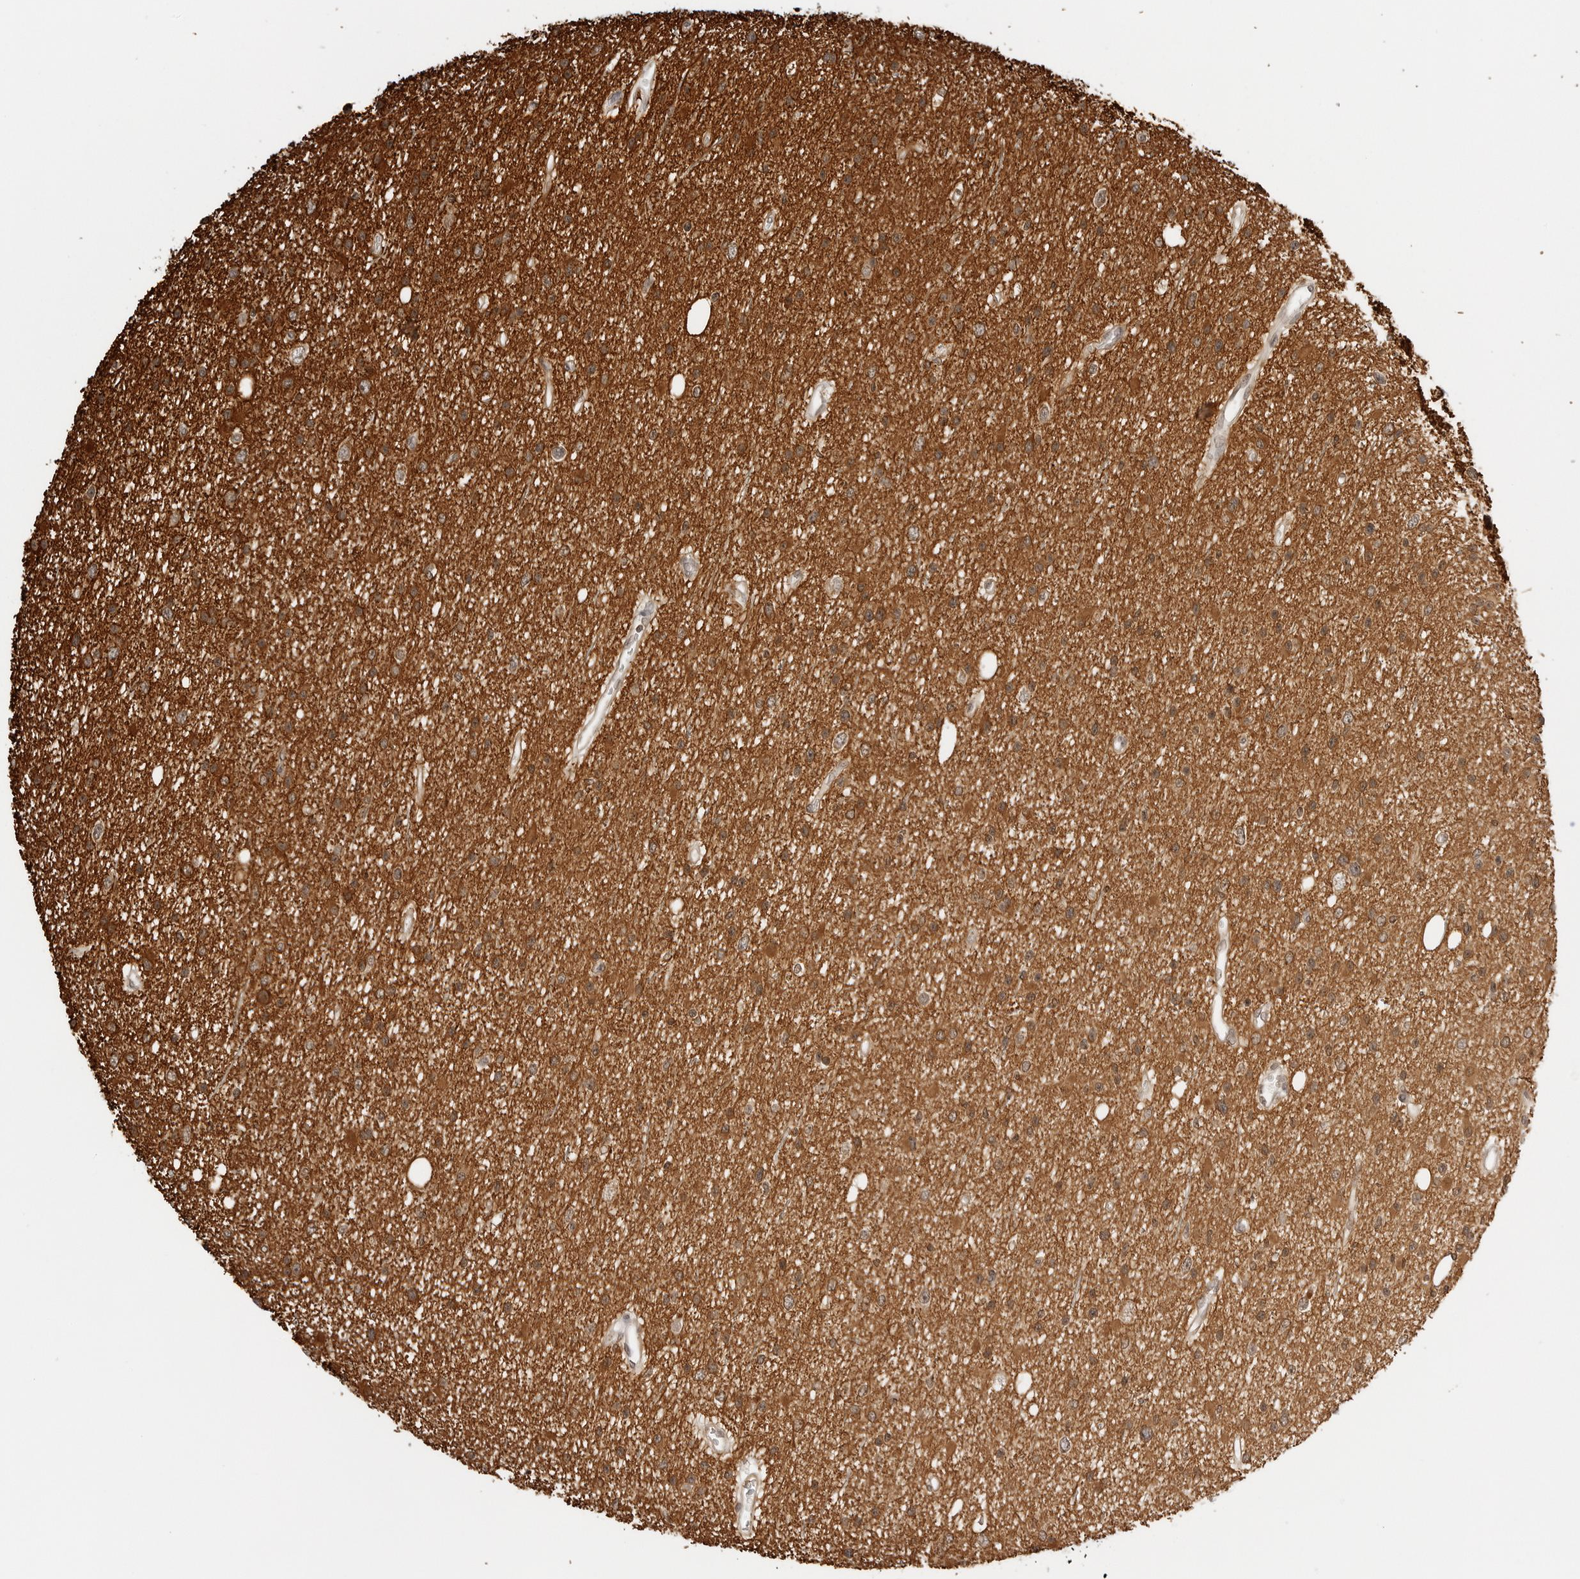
{"staining": {"intensity": "strong", "quantity": ">75%", "location": "cytoplasmic/membranous"}, "tissue": "glioma", "cell_type": "Tumor cells", "image_type": "cancer", "snomed": [{"axis": "morphology", "description": "Glioma, malignant, Low grade"}, {"axis": "topography", "description": "Cerebral cortex"}], "caption": "About >75% of tumor cells in glioma exhibit strong cytoplasmic/membranous protein expression as visualized by brown immunohistochemical staining.", "gene": "GORAB", "patient": {"sex": "female", "age": 39}}